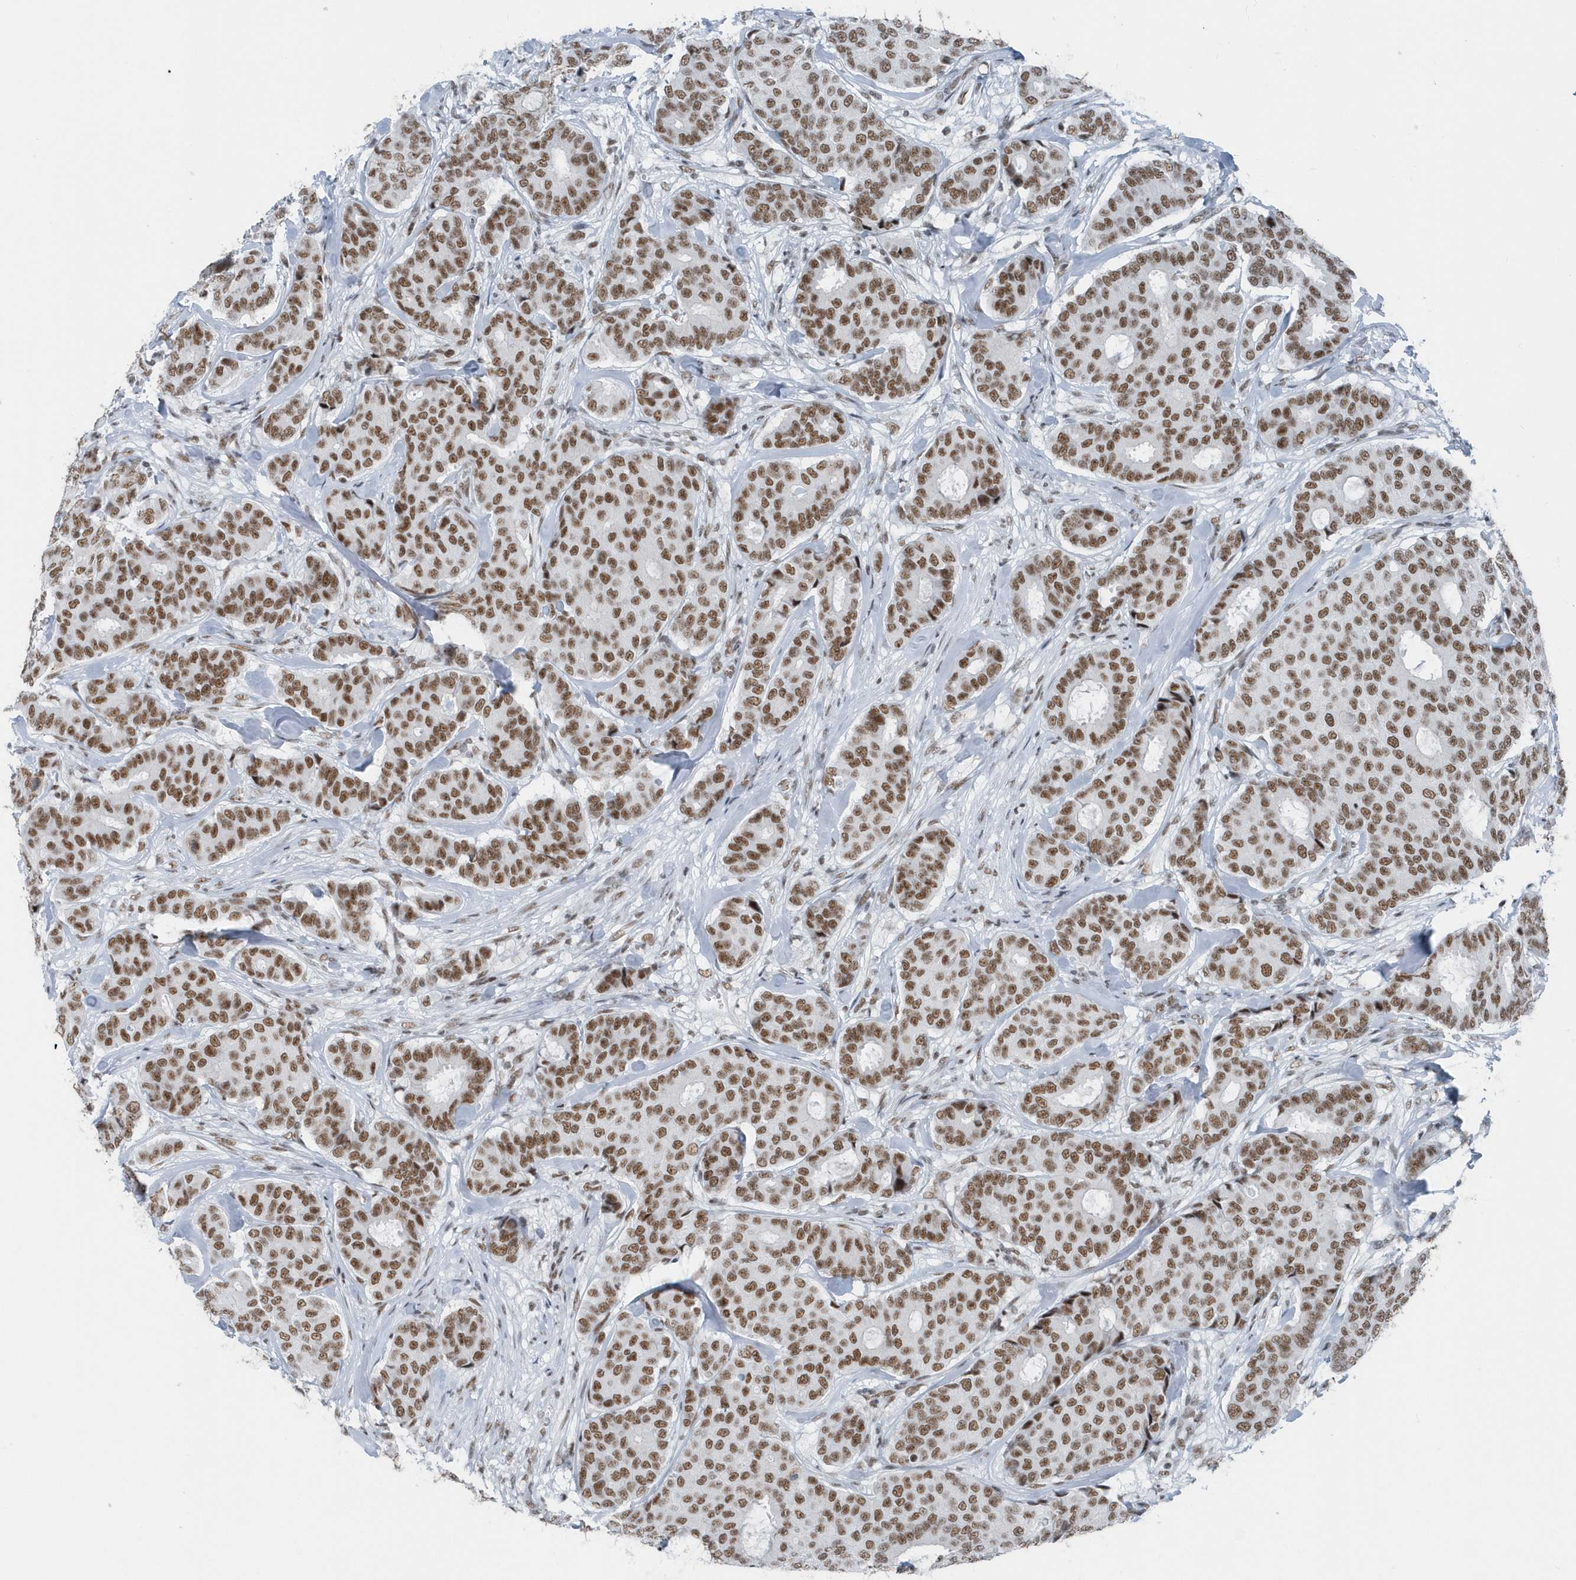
{"staining": {"intensity": "strong", "quantity": ">75%", "location": "nuclear"}, "tissue": "breast cancer", "cell_type": "Tumor cells", "image_type": "cancer", "snomed": [{"axis": "morphology", "description": "Duct carcinoma"}, {"axis": "topography", "description": "Breast"}], "caption": "A high amount of strong nuclear staining is identified in about >75% of tumor cells in invasive ductal carcinoma (breast) tissue.", "gene": "FIP1L1", "patient": {"sex": "female", "age": 75}}